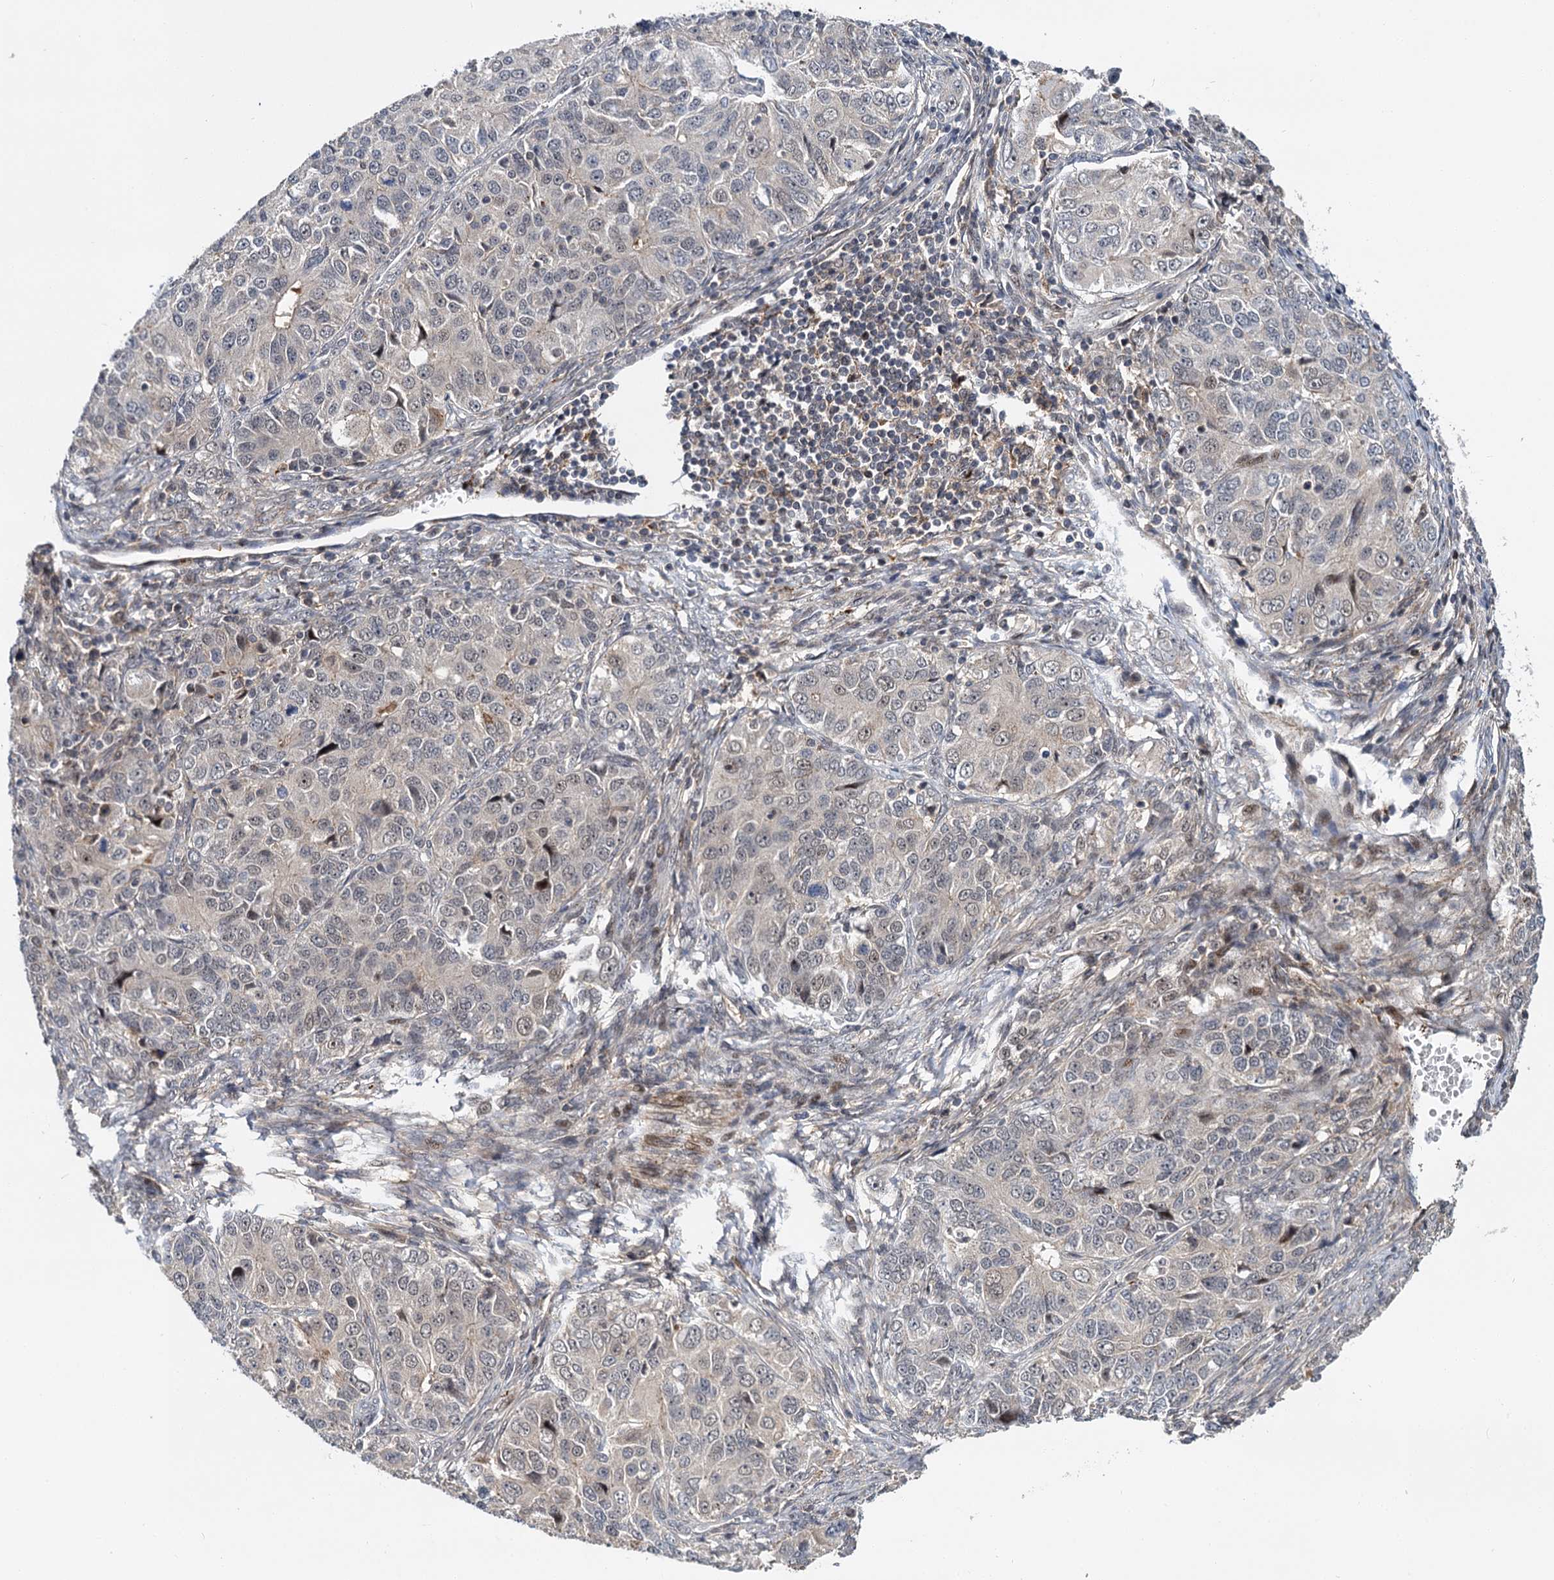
{"staining": {"intensity": "negative", "quantity": "none", "location": "none"}, "tissue": "ovarian cancer", "cell_type": "Tumor cells", "image_type": "cancer", "snomed": [{"axis": "morphology", "description": "Carcinoma, endometroid"}, {"axis": "topography", "description": "Ovary"}], "caption": "Immunohistochemical staining of human ovarian endometroid carcinoma exhibits no significant staining in tumor cells. Brightfield microscopy of IHC stained with DAB (3,3'-diaminobenzidine) (brown) and hematoxylin (blue), captured at high magnification.", "gene": "MBD6", "patient": {"sex": "female", "age": 51}}